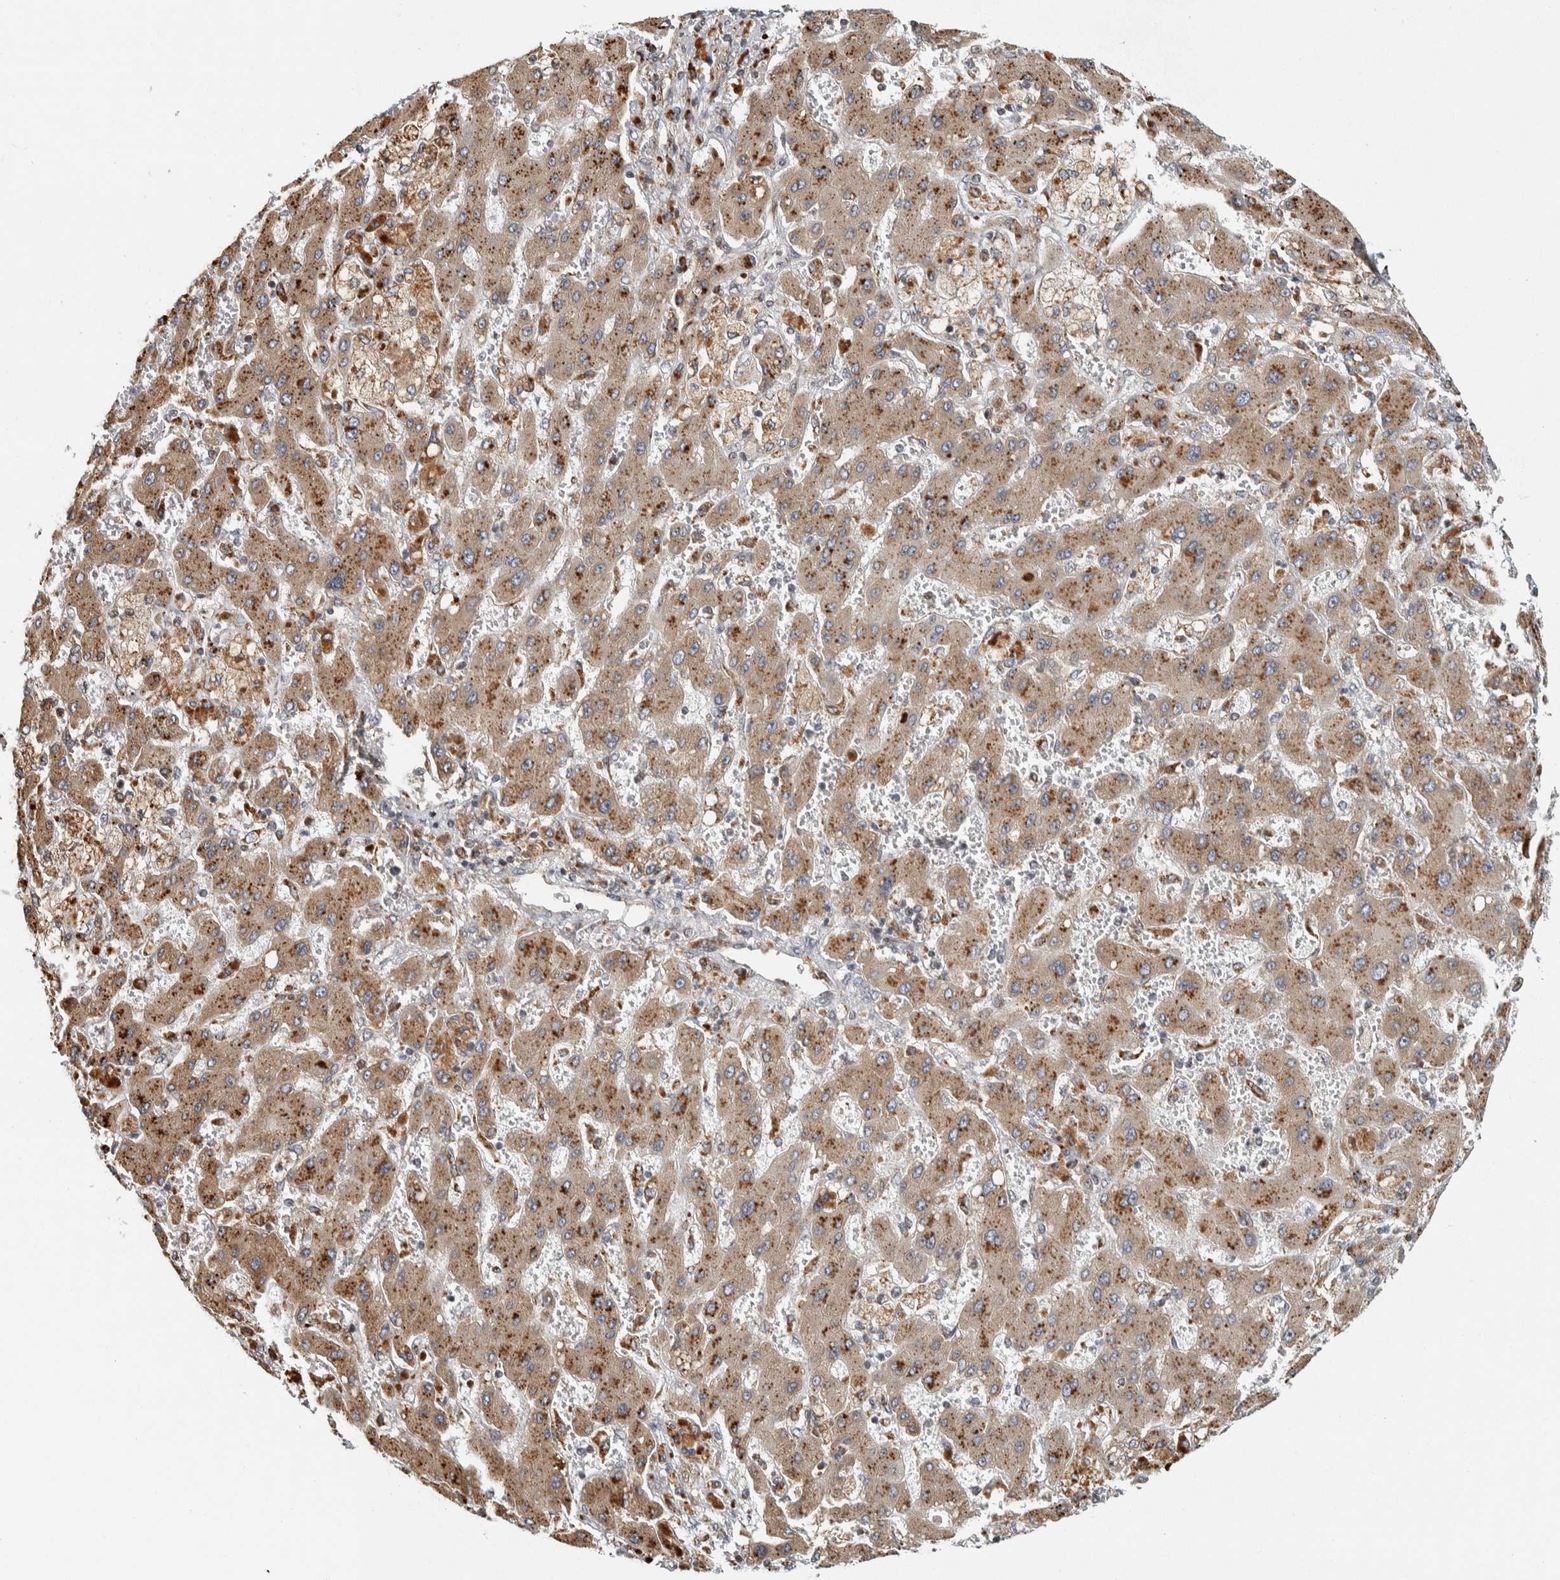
{"staining": {"intensity": "moderate", "quantity": ">75%", "location": "cytoplasmic/membranous"}, "tissue": "liver cancer", "cell_type": "Tumor cells", "image_type": "cancer", "snomed": [{"axis": "morphology", "description": "Cholangiocarcinoma"}, {"axis": "topography", "description": "Liver"}], "caption": "Immunohistochemical staining of human liver cancer (cholangiocarcinoma) shows moderate cytoplasmic/membranous protein staining in about >75% of tumor cells. (DAB = brown stain, brightfield microscopy at high magnification).", "gene": "AFP", "patient": {"sex": "male", "age": 50}}